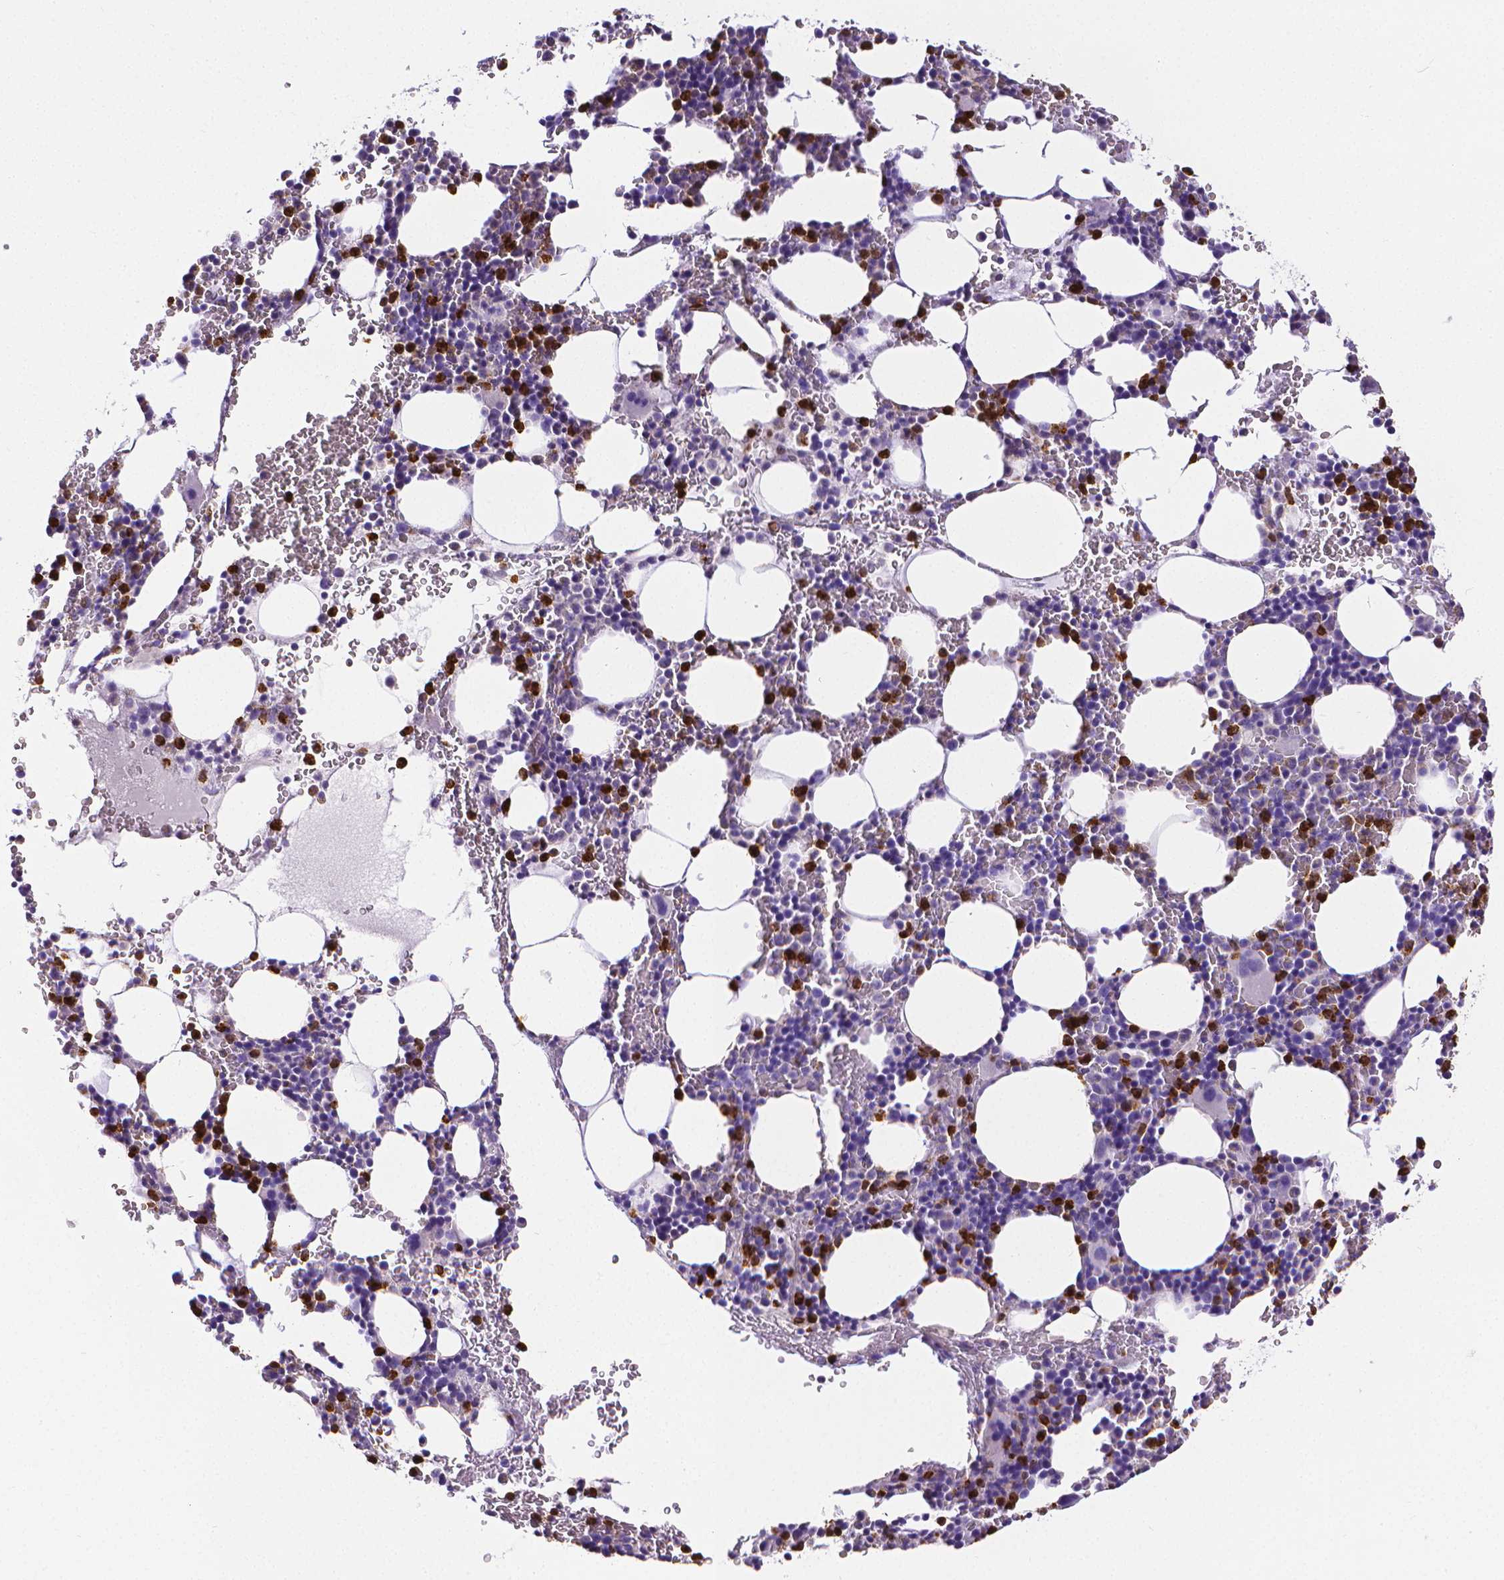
{"staining": {"intensity": "strong", "quantity": "<25%", "location": "cytoplasmic/membranous"}, "tissue": "bone marrow", "cell_type": "Hematopoietic cells", "image_type": "normal", "snomed": [{"axis": "morphology", "description": "Normal tissue, NOS"}, {"axis": "topography", "description": "Bone marrow"}], "caption": "Immunohistochemical staining of normal human bone marrow exhibits <25% levels of strong cytoplasmic/membranous protein expression in about <25% of hematopoietic cells.", "gene": "MMP9", "patient": {"sex": "male", "age": 82}}